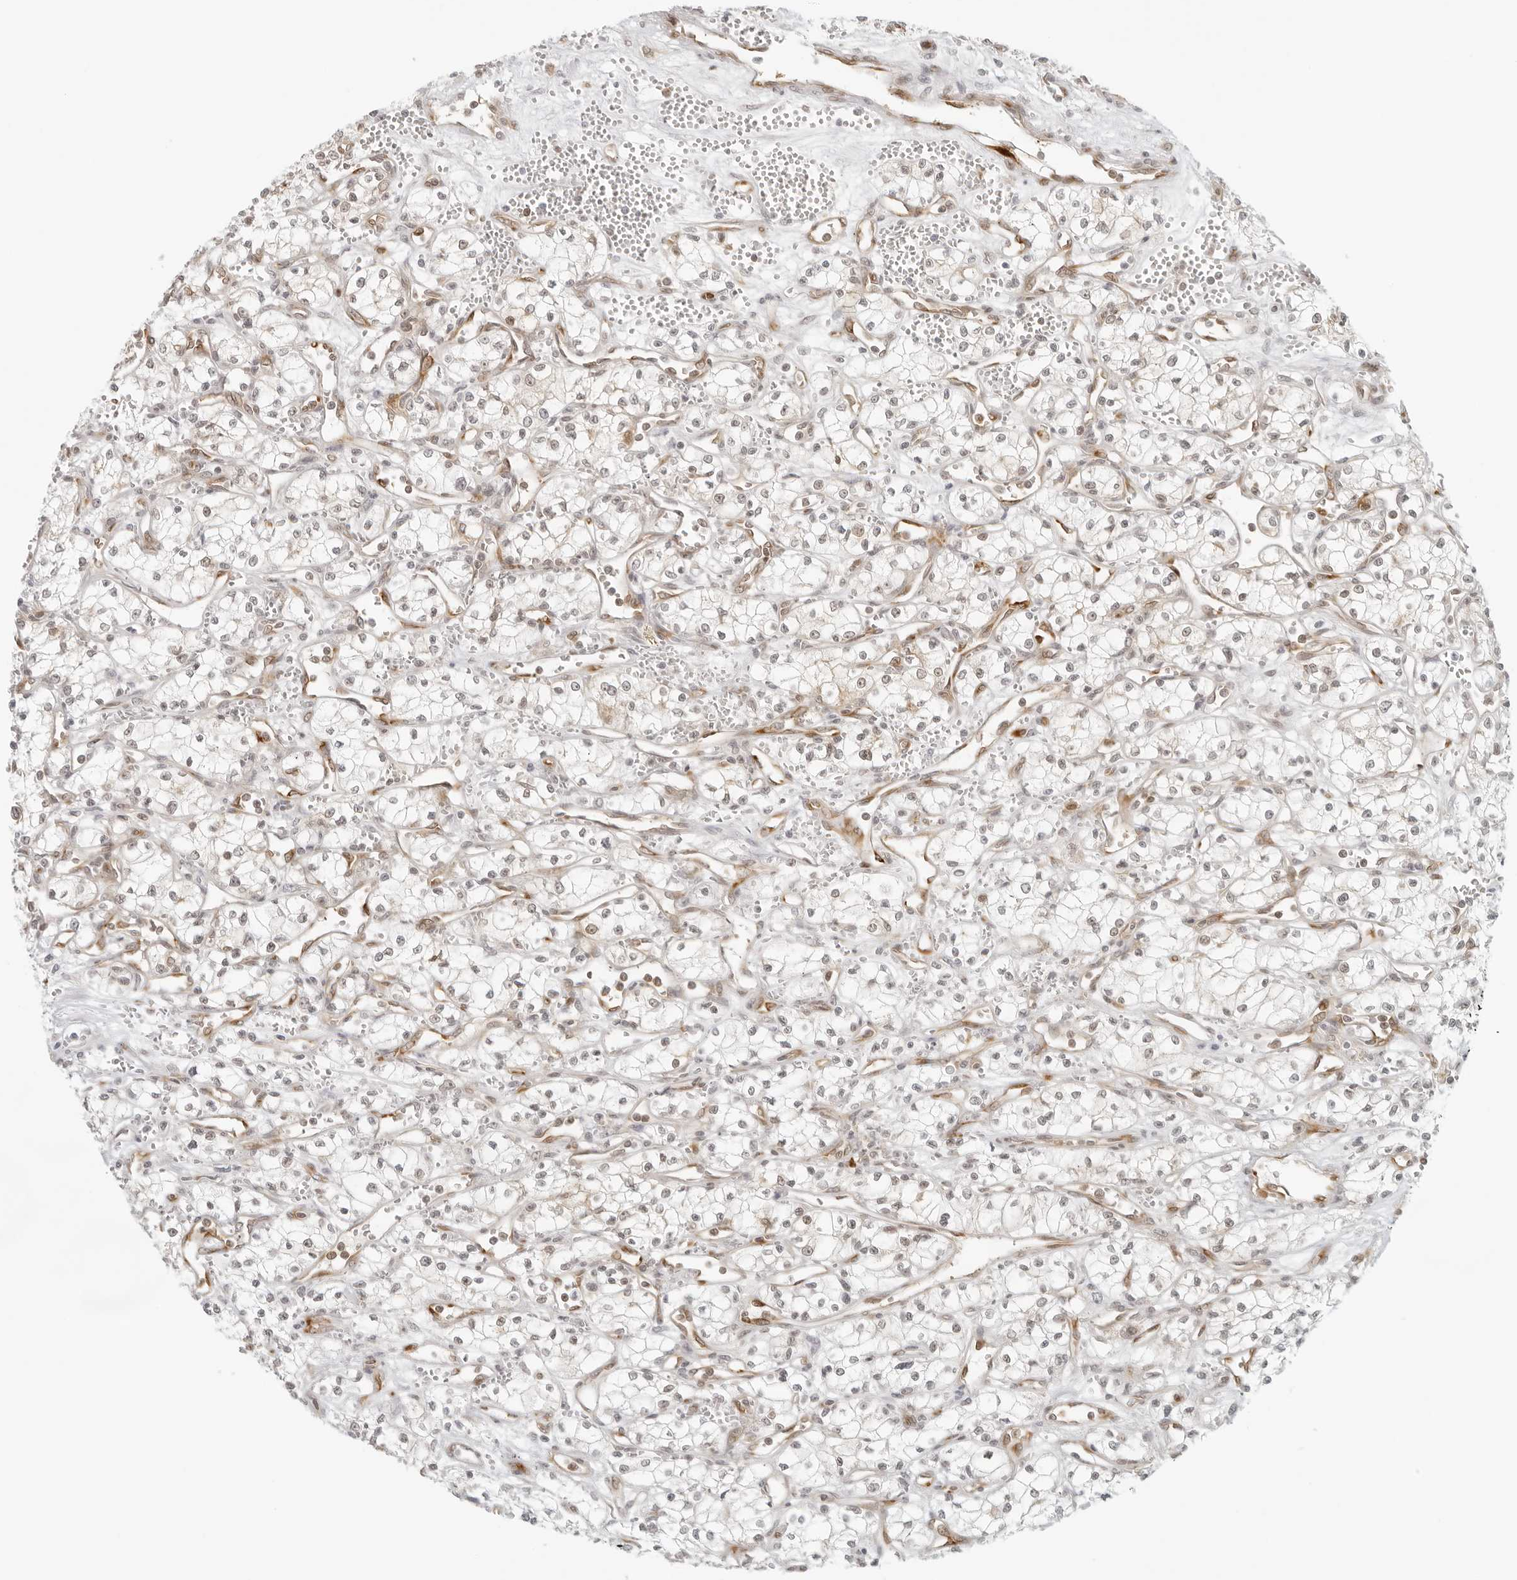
{"staining": {"intensity": "weak", "quantity": ">75%", "location": "nuclear"}, "tissue": "renal cancer", "cell_type": "Tumor cells", "image_type": "cancer", "snomed": [{"axis": "morphology", "description": "Adenocarcinoma, NOS"}, {"axis": "topography", "description": "Kidney"}], "caption": "Adenocarcinoma (renal) stained for a protein (brown) demonstrates weak nuclear positive staining in about >75% of tumor cells.", "gene": "EIF4G1", "patient": {"sex": "male", "age": 59}}